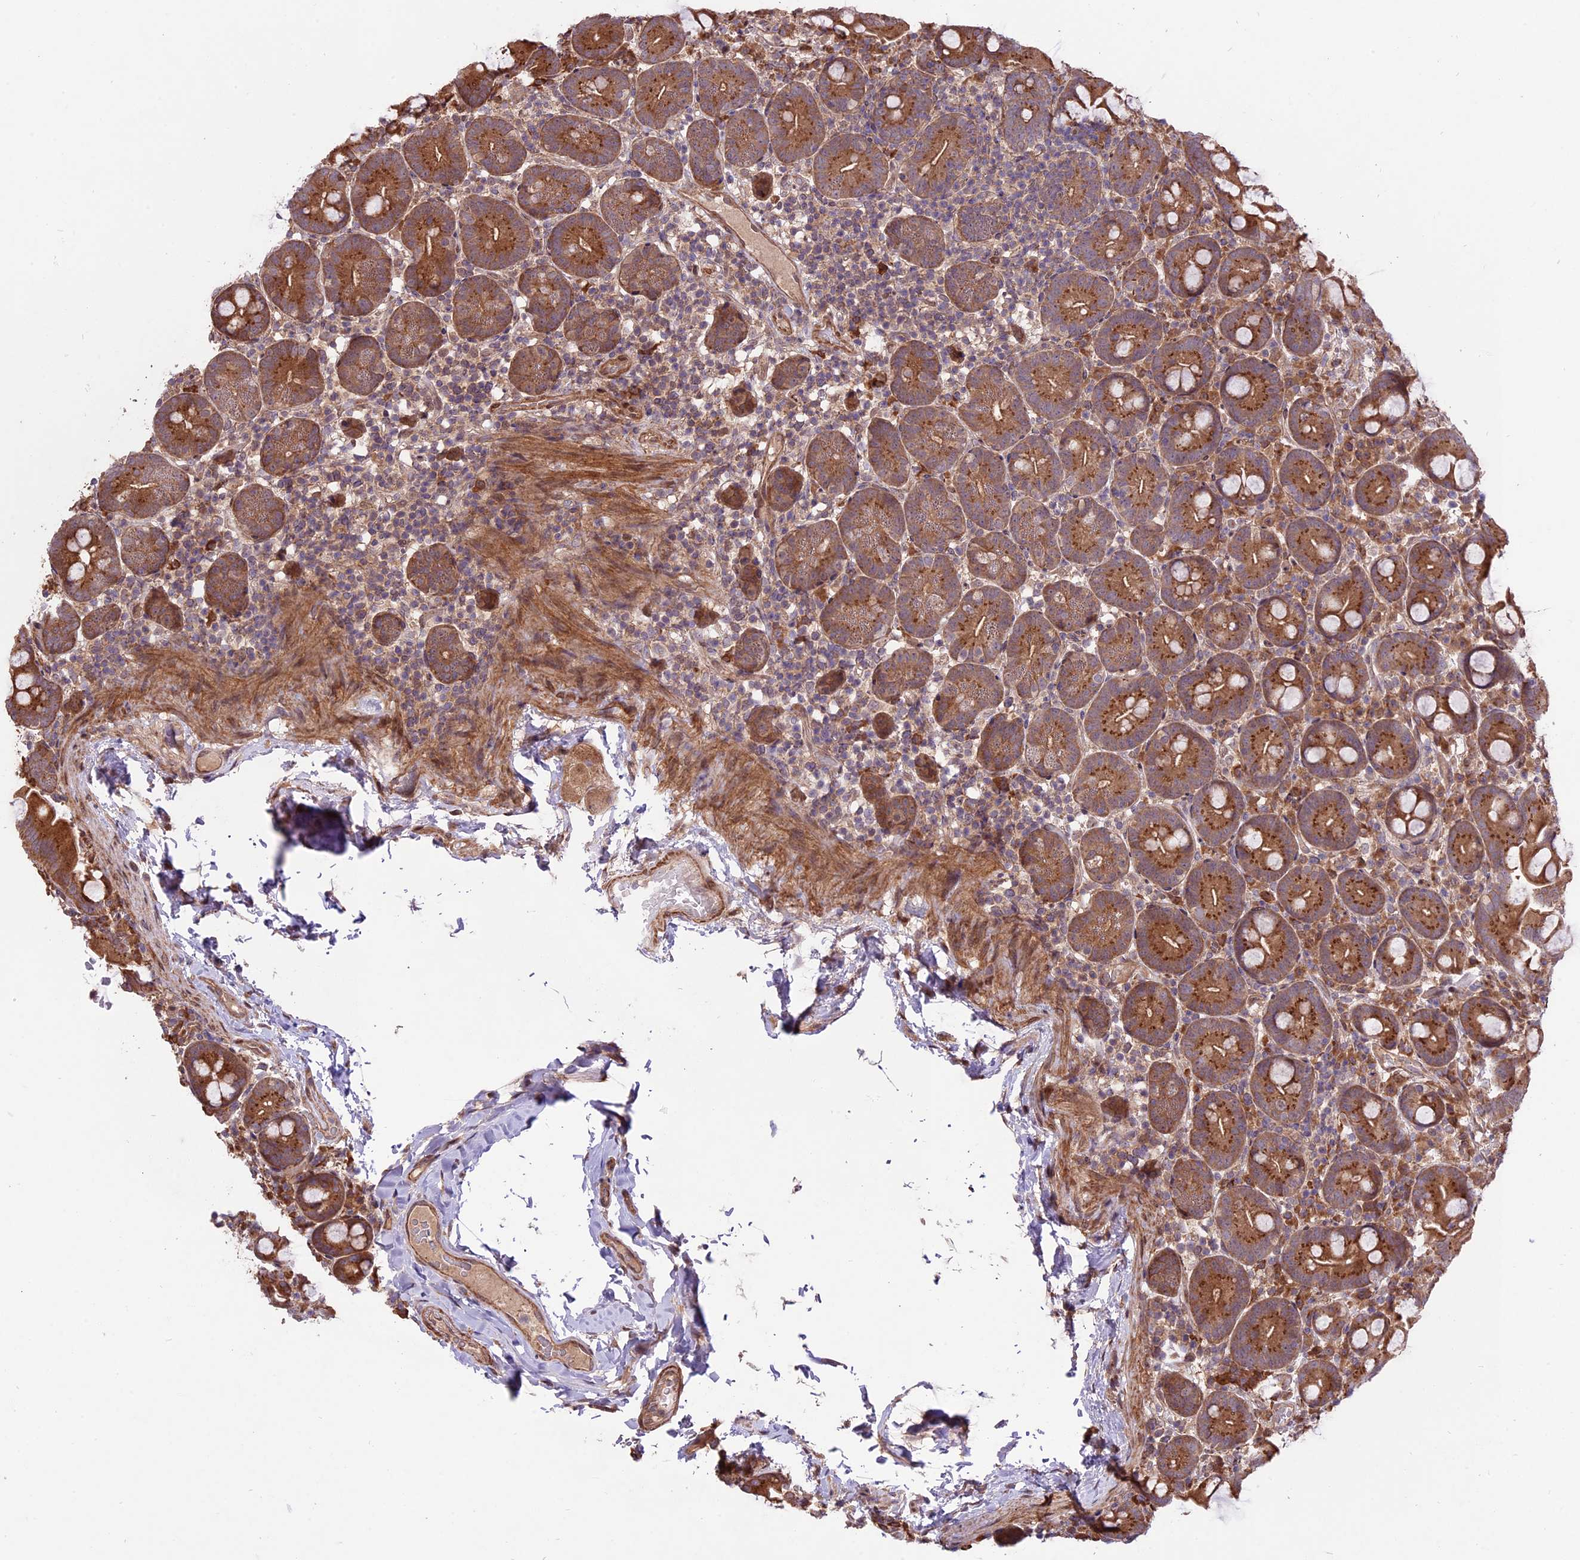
{"staining": {"intensity": "moderate", "quantity": ">75%", "location": "cytoplasmic/membranous"}, "tissue": "small intestine", "cell_type": "Glandular cells", "image_type": "normal", "snomed": [{"axis": "morphology", "description": "Normal tissue, NOS"}, {"axis": "topography", "description": "Small intestine"}], "caption": "Brown immunohistochemical staining in unremarkable human small intestine displays moderate cytoplasmic/membranous staining in about >75% of glandular cells. Using DAB (3,3'-diaminobenzidine) (brown) and hematoxylin (blue) stains, captured at high magnification using brightfield microscopy.", "gene": "HDAC5", "patient": {"sex": "female", "age": 68}}